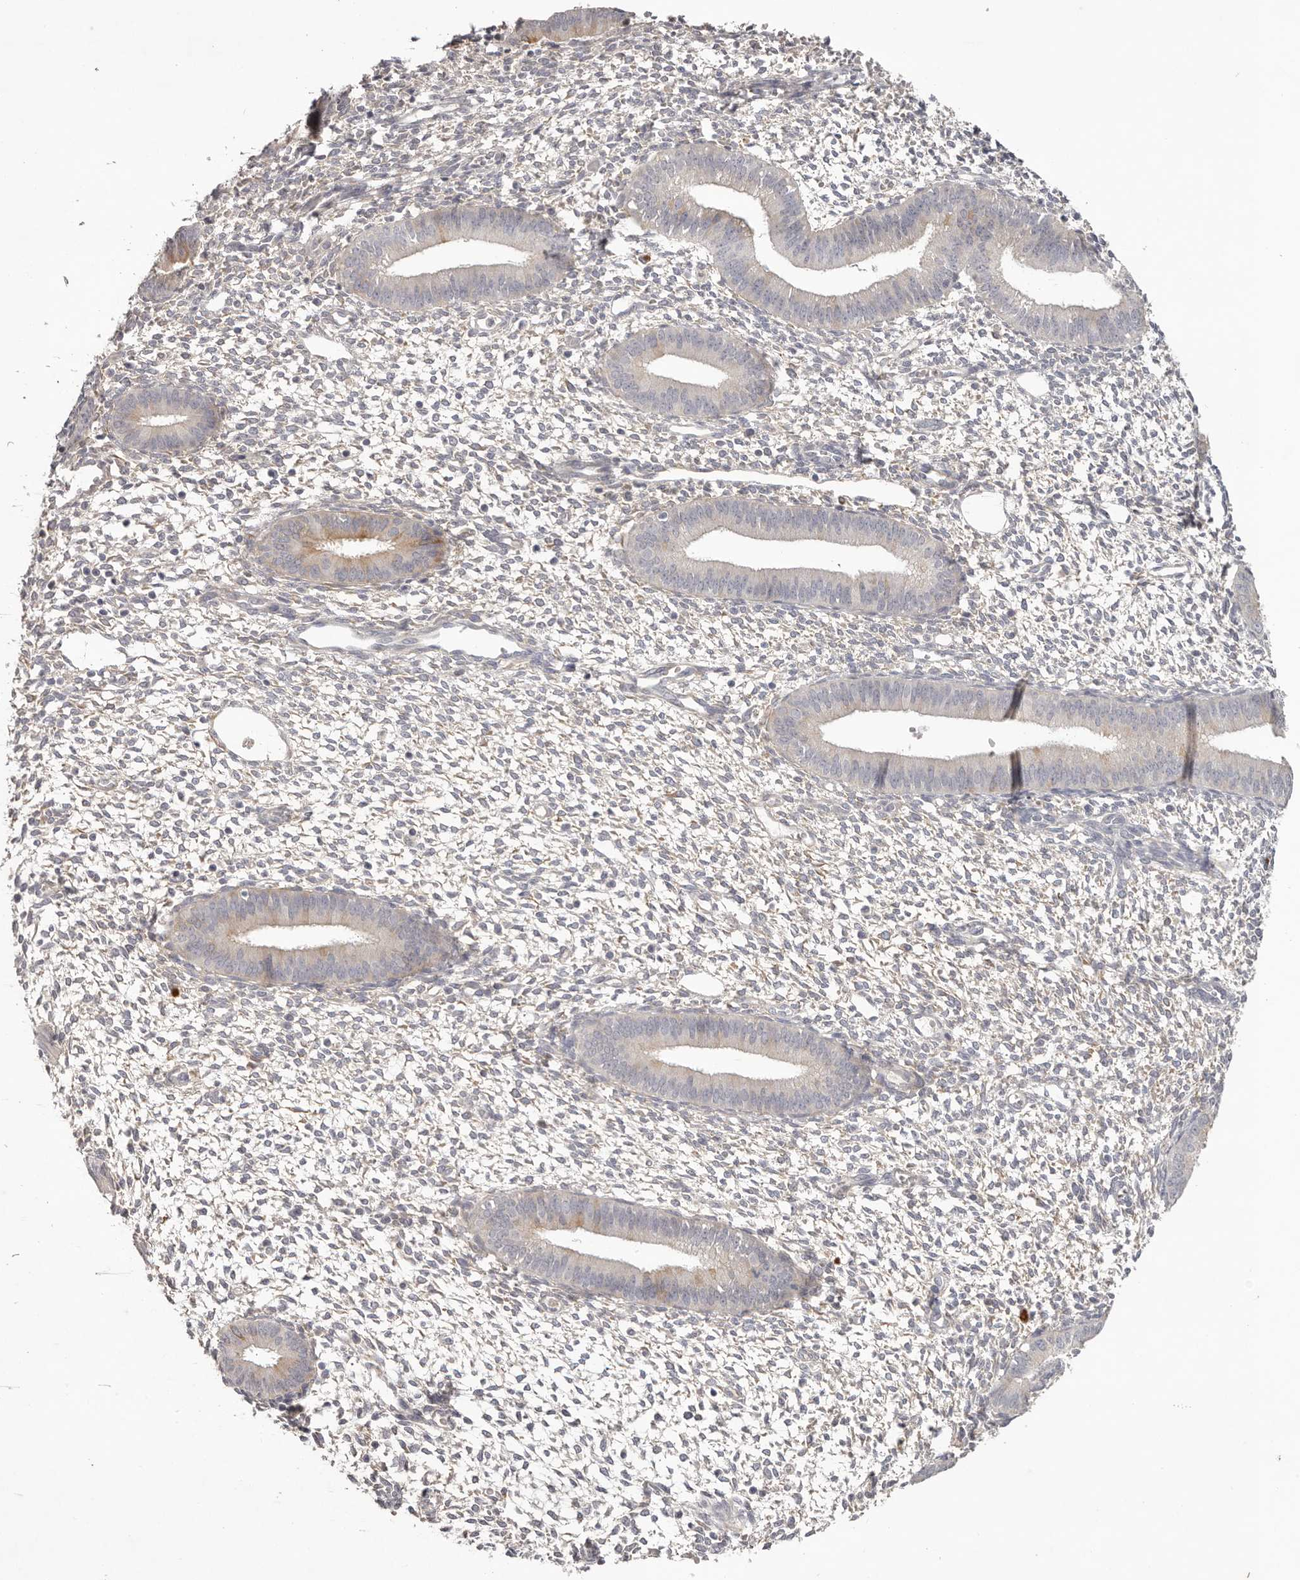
{"staining": {"intensity": "negative", "quantity": "none", "location": "none"}, "tissue": "endometrium", "cell_type": "Cells in endometrial stroma", "image_type": "normal", "snomed": [{"axis": "morphology", "description": "Normal tissue, NOS"}, {"axis": "topography", "description": "Endometrium"}], "caption": "Immunohistochemistry (IHC) histopathology image of unremarkable endometrium: endometrium stained with DAB displays no significant protein positivity in cells in endometrial stroma.", "gene": "SCUBE2", "patient": {"sex": "female", "age": 46}}